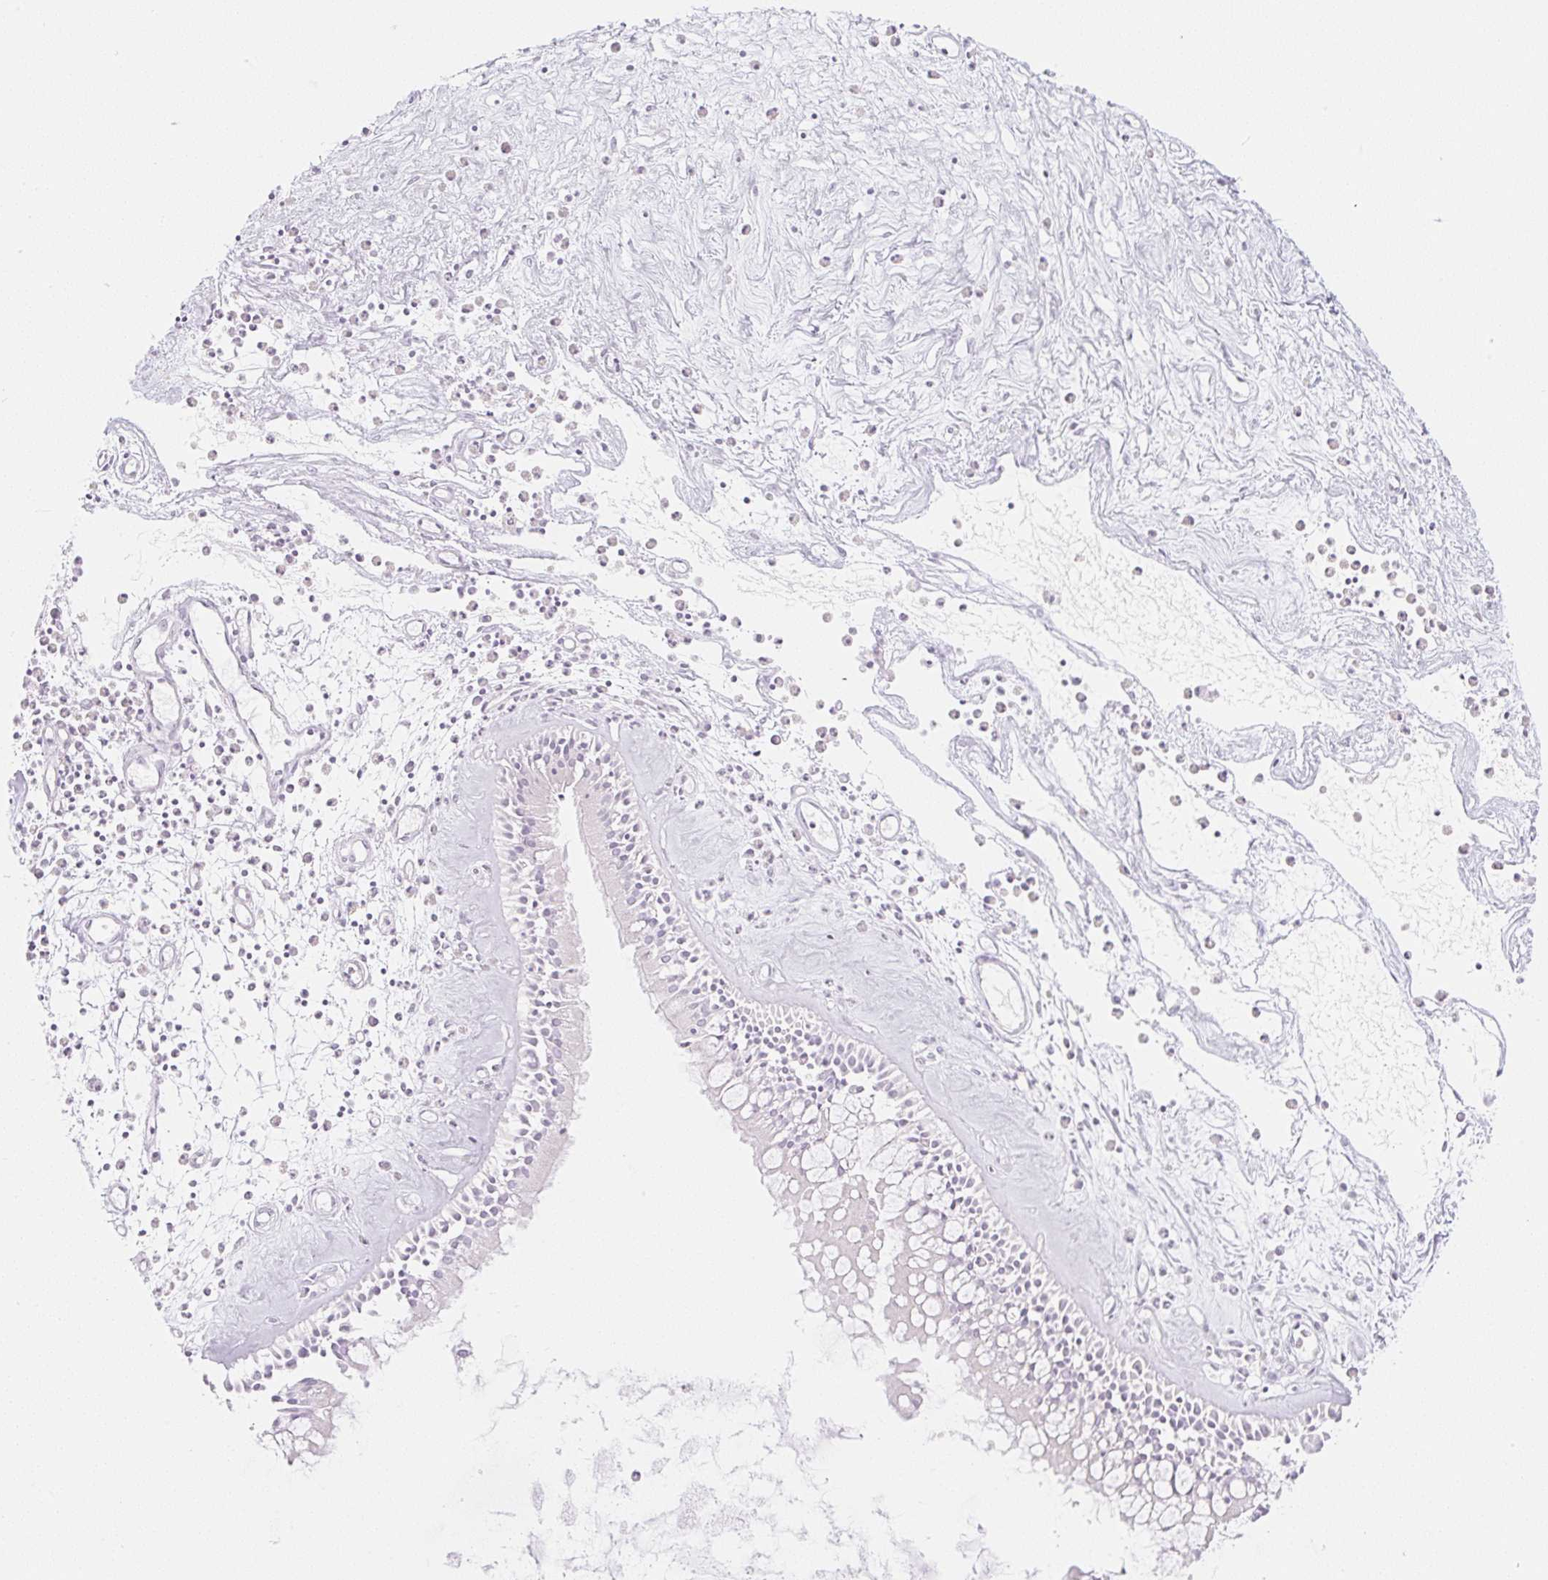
{"staining": {"intensity": "weak", "quantity": "<25%", "location": "nuclear"}, "tissue": "nasopharynx", "cell_type": "Respiratory epithelial cells", "image_type": "normal", "snomed": [{"axis": "morphology", "description": "Normal tissue, NOS"}, {"axis": "morphology", "description": "Inflammation, NOS"}, {"axis": "topography", "description": "Nasopharynx"}], "caption": "Respiratory epithelial cells show no significant positivity in normal nasopharynx.", "gene": "CASKIN1", "patient": {"sex": "male", "age": 61}}